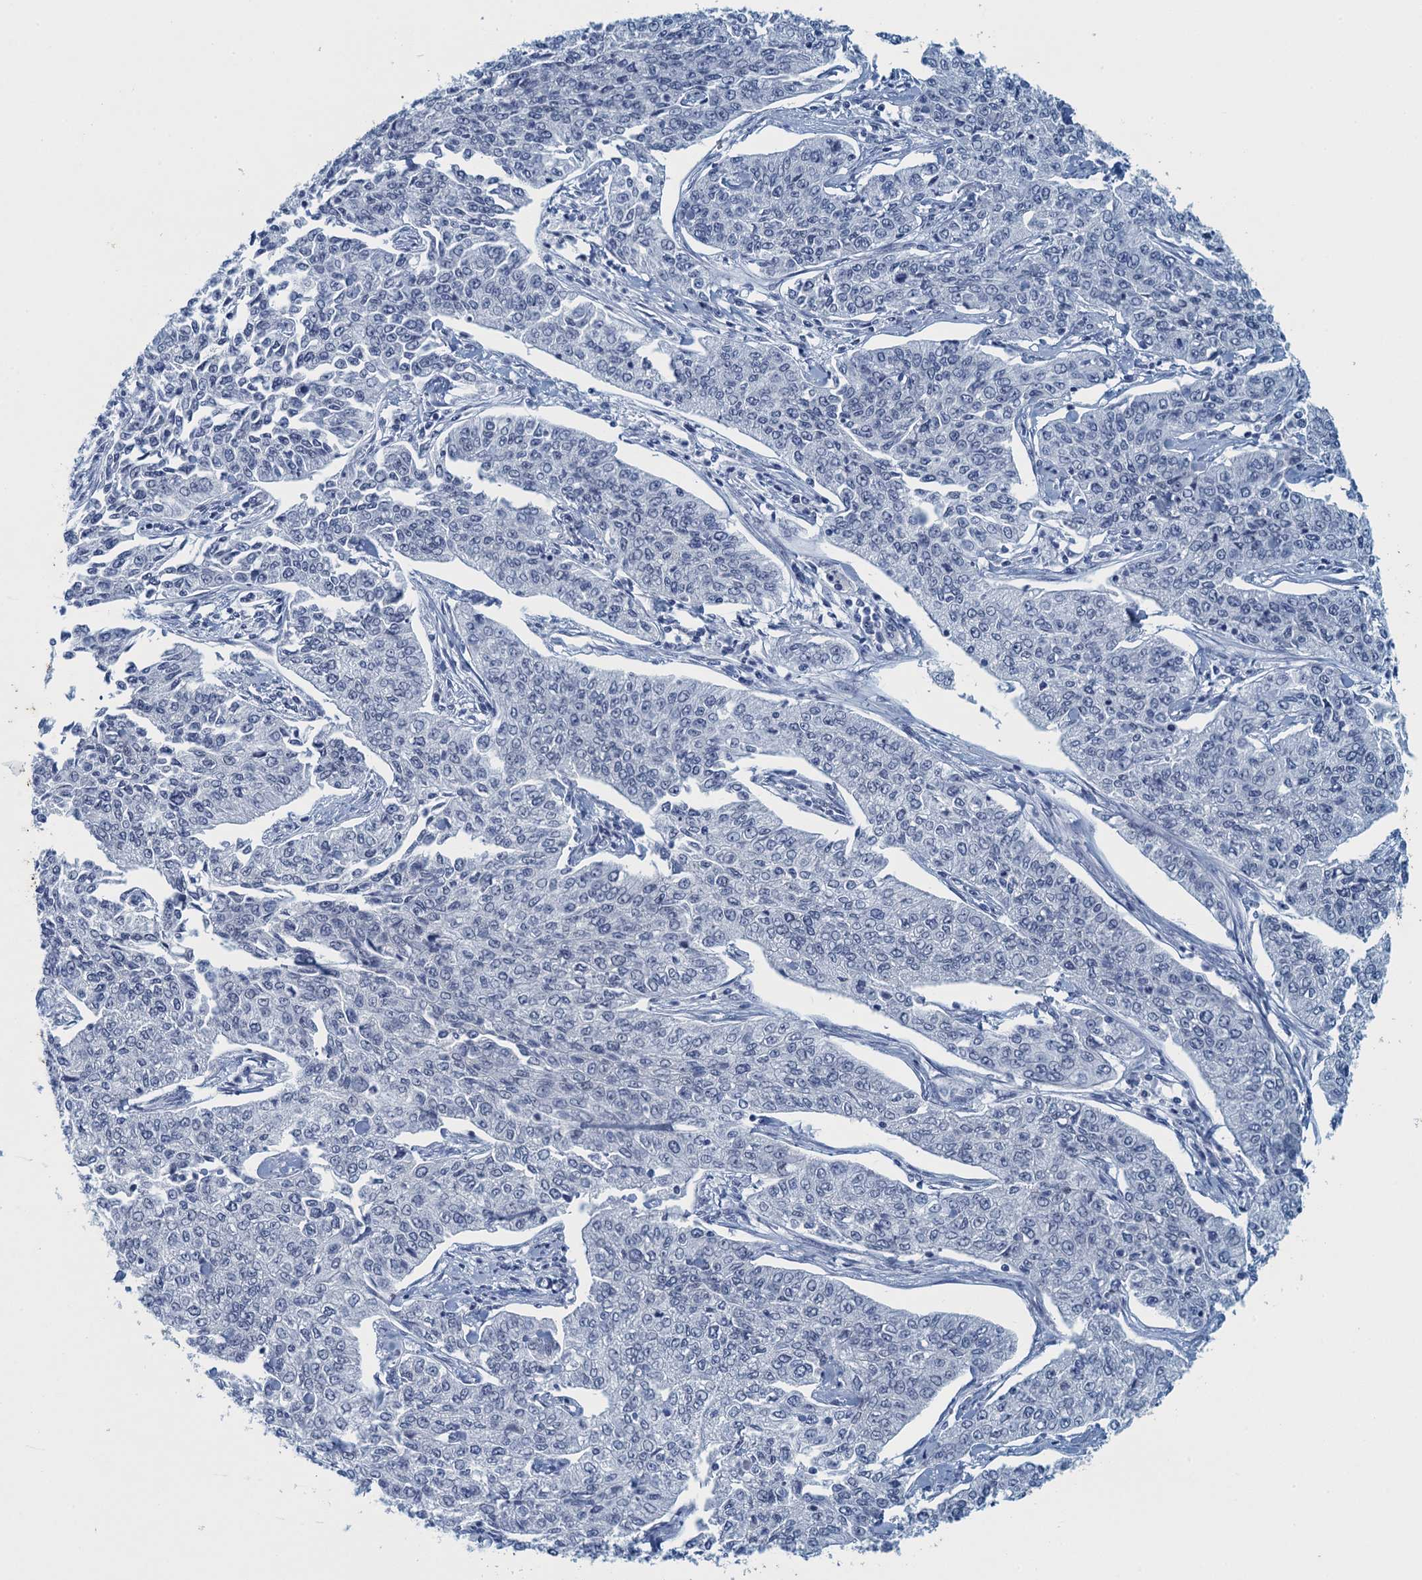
{"staining": {"intensity": "negative", "quantity": "none", "location": "none"}, "tissue": "cervical cancer", "cell_type": "Tumor cells", "image_type": "cancer", "snomed": [{"axis": "morphology", "description": "Squamous cell carcinoma, NOS"}, {"axis": "topography", "description": "Cervix"}], "caption": "The image demonstrates no staining of tumor cells in squamous cell carcinoma (cervical).", "gene": "ENSG00000131152", "patient": {"sex": "female", "age": 35}}